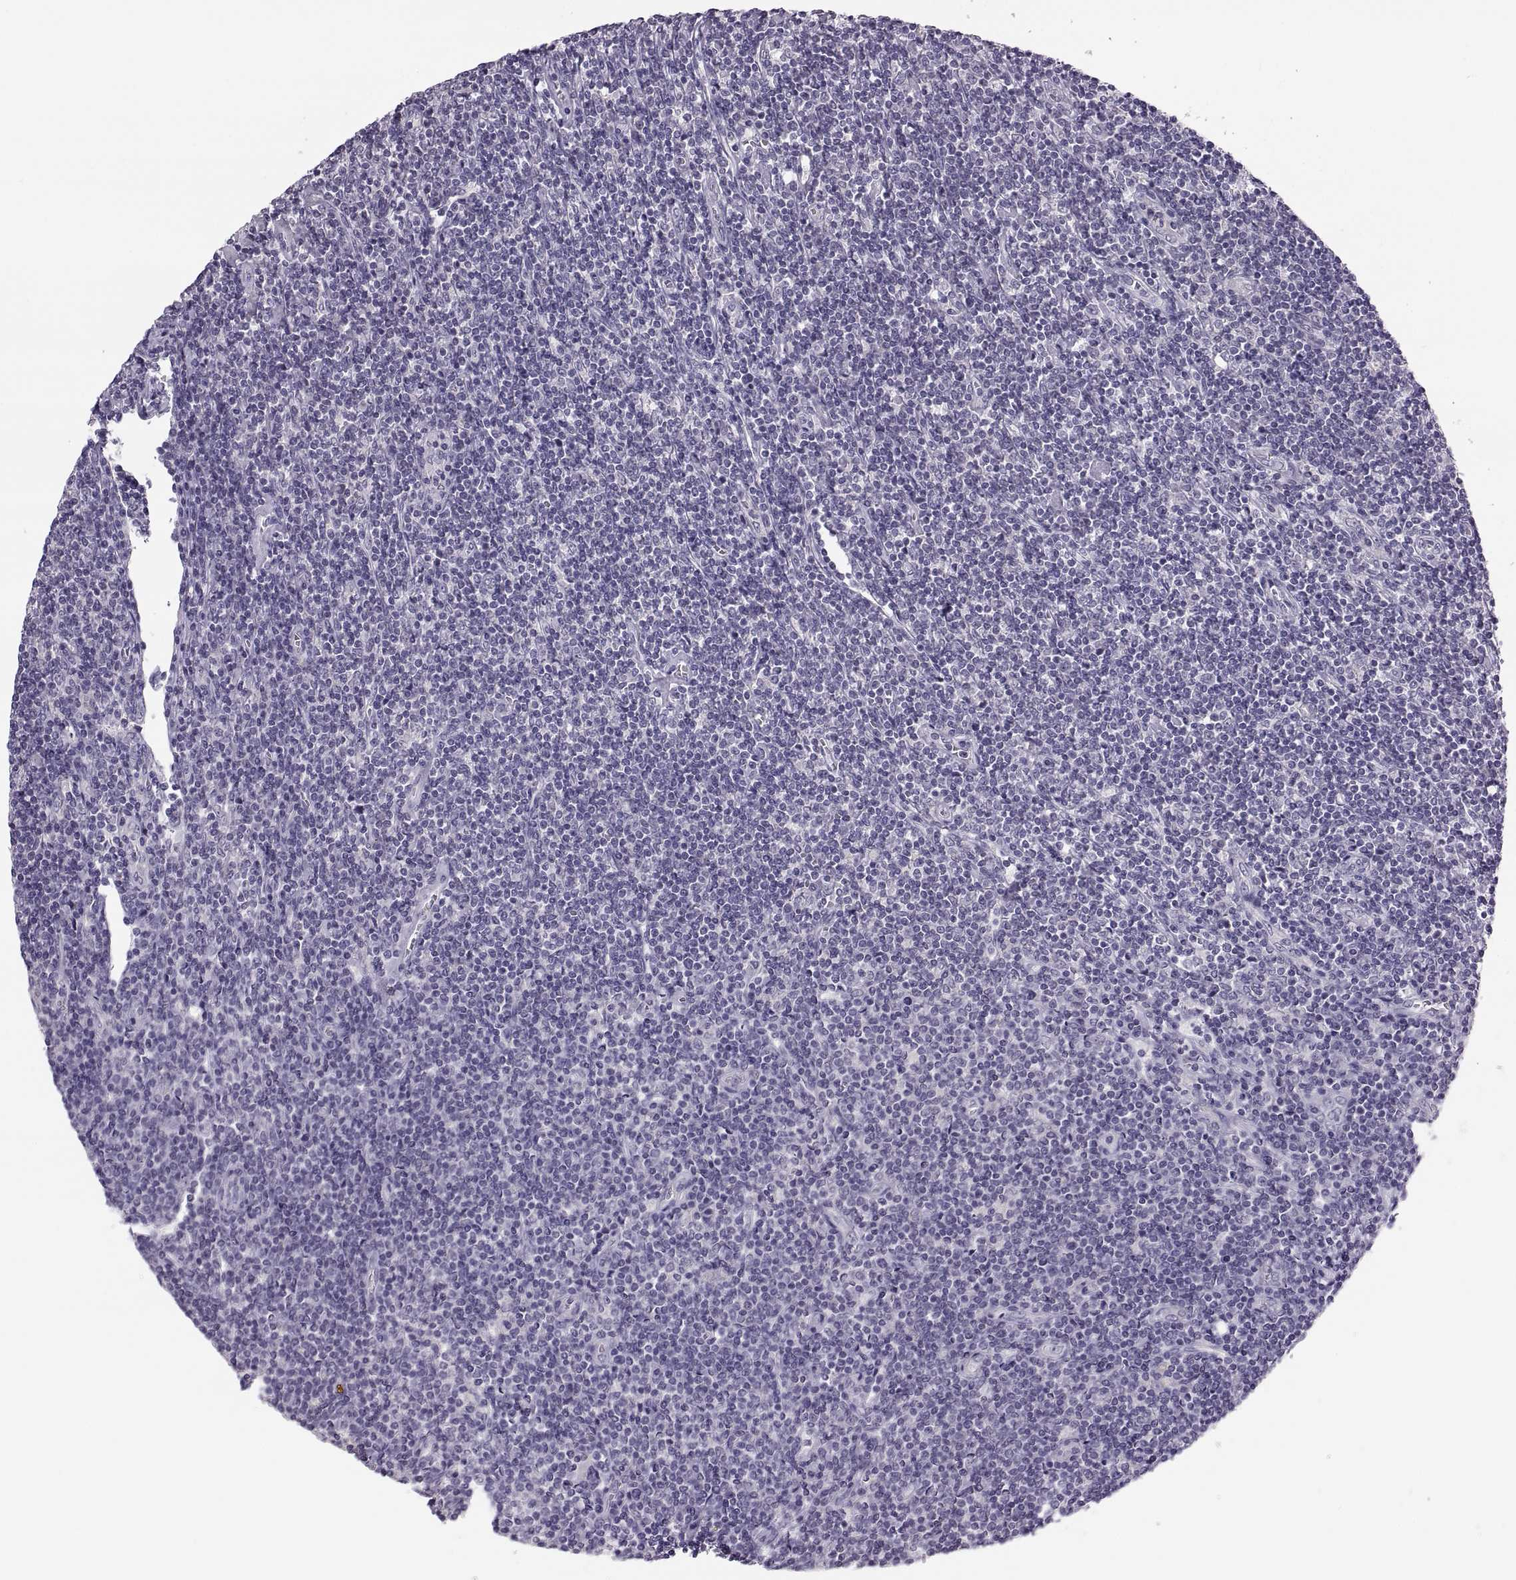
{"staining": {"intensity": "negative", "quantity": "none", "location": "none"}, "tissue": "lymphoma", "cell_type": "Tumor cells", "image_type": "cancer", "snomed": [{"axis": "morphology", "description": "Hodgkin's disease, NOS"}, {"axis": "topography", "description": "Lymph node"}], "caption": "A high-resolution micrograph shows IHC staining of Hodgkin's disease, which demonstrates no significant positivity in tumor cells.", "gene": "ADH6", "patient": {"sex": "male", "age": 40}}